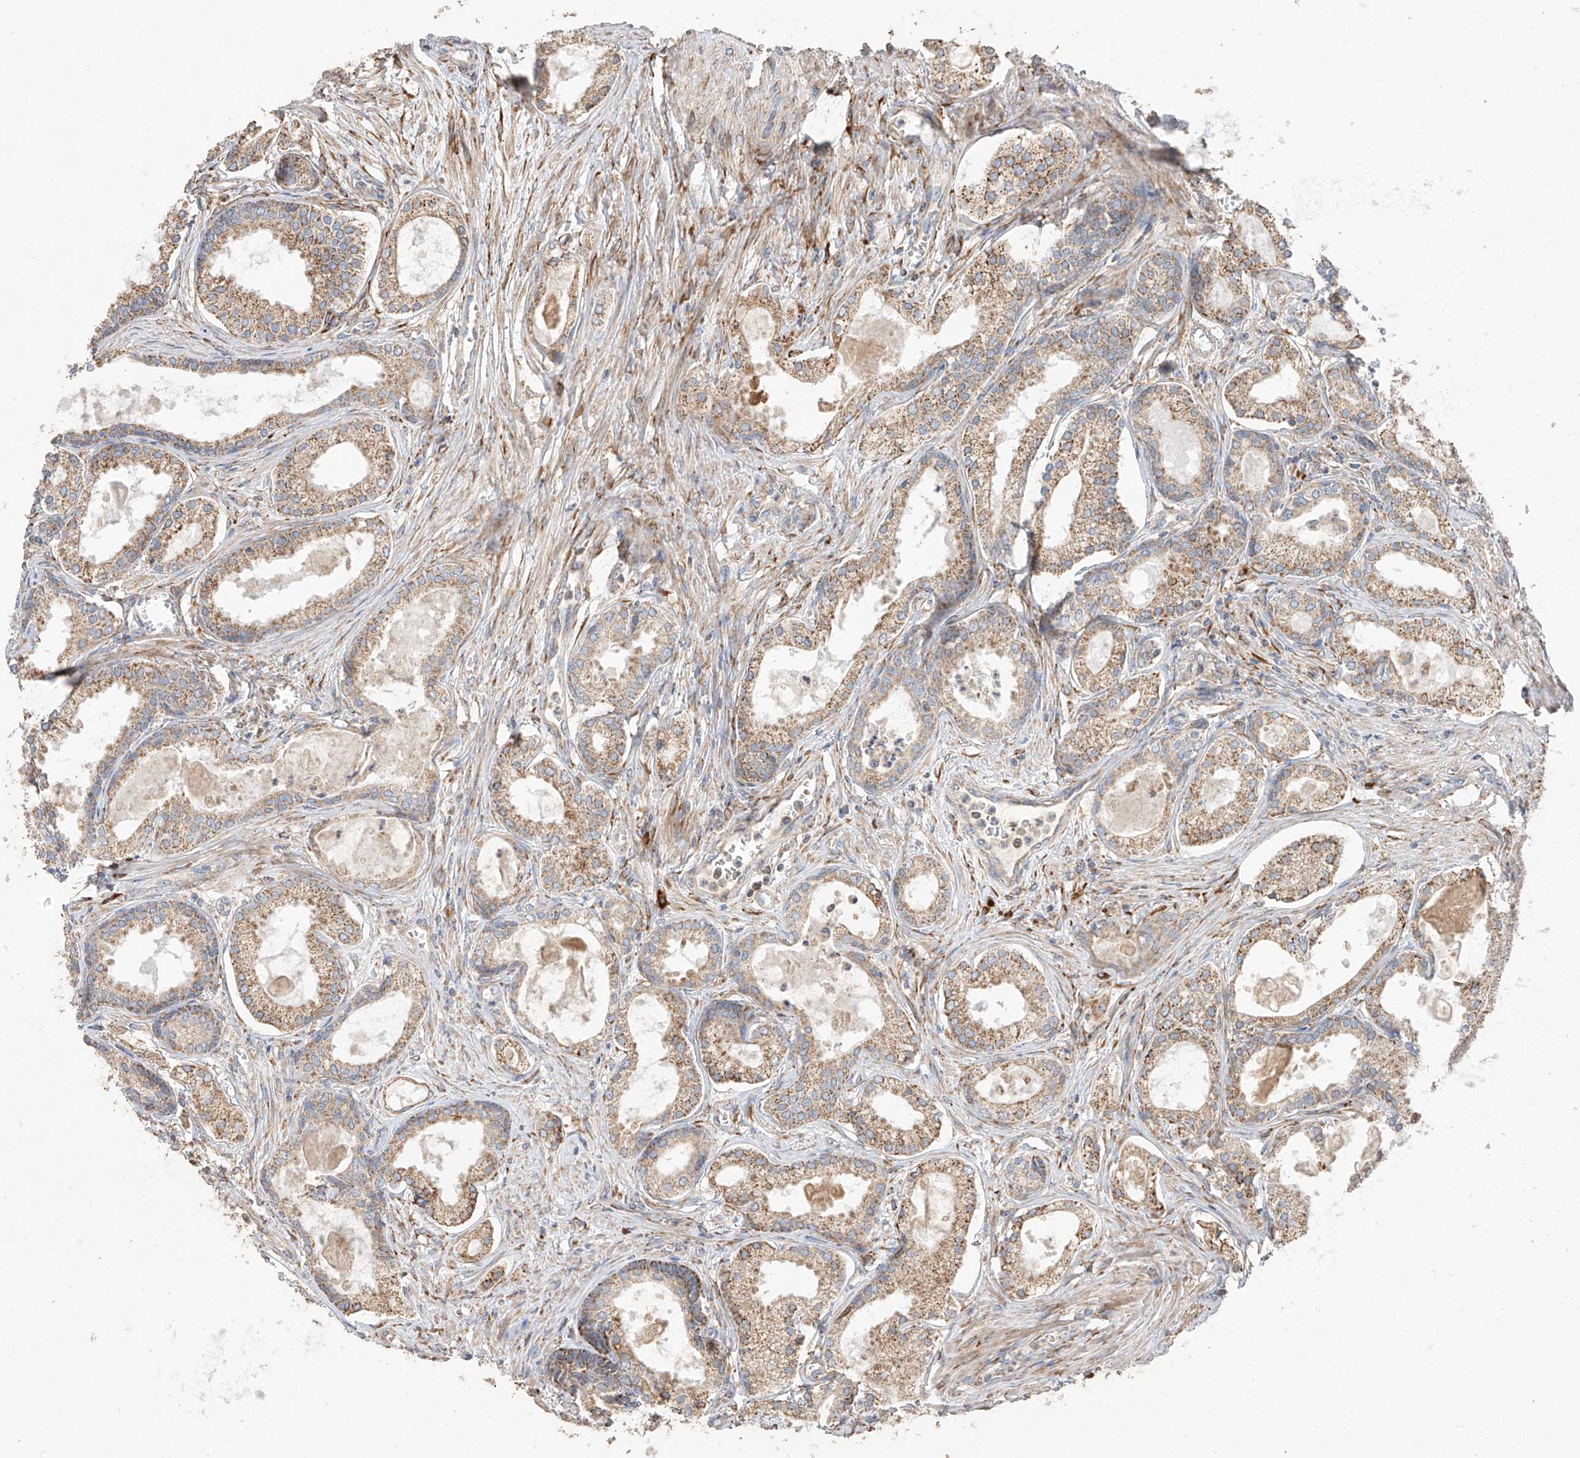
{"staining": {"intensity": "moderate", "quantity": ">75%", "location": "cytoplasmic/membranous"}, "tissue": "prostate cancer", "cell_type": "Tumor cells", "image_type": "cancer", "snomed": [{"axis": "morphology", "description": "Adenocarcinoma, High grade"}, {"axis": "topography", "description": "Prostate"}], "caption": "IHC (DAB (3,3'-diaminobenzidine)) staining of human prostate adenocarcinoma (high-grade) exhibits moderate cytoplasmic/membranous protein staining in about >75% of tumor cells.", "gene": "COLGALT2", "patient": {"sex": "male", "age": 68}}